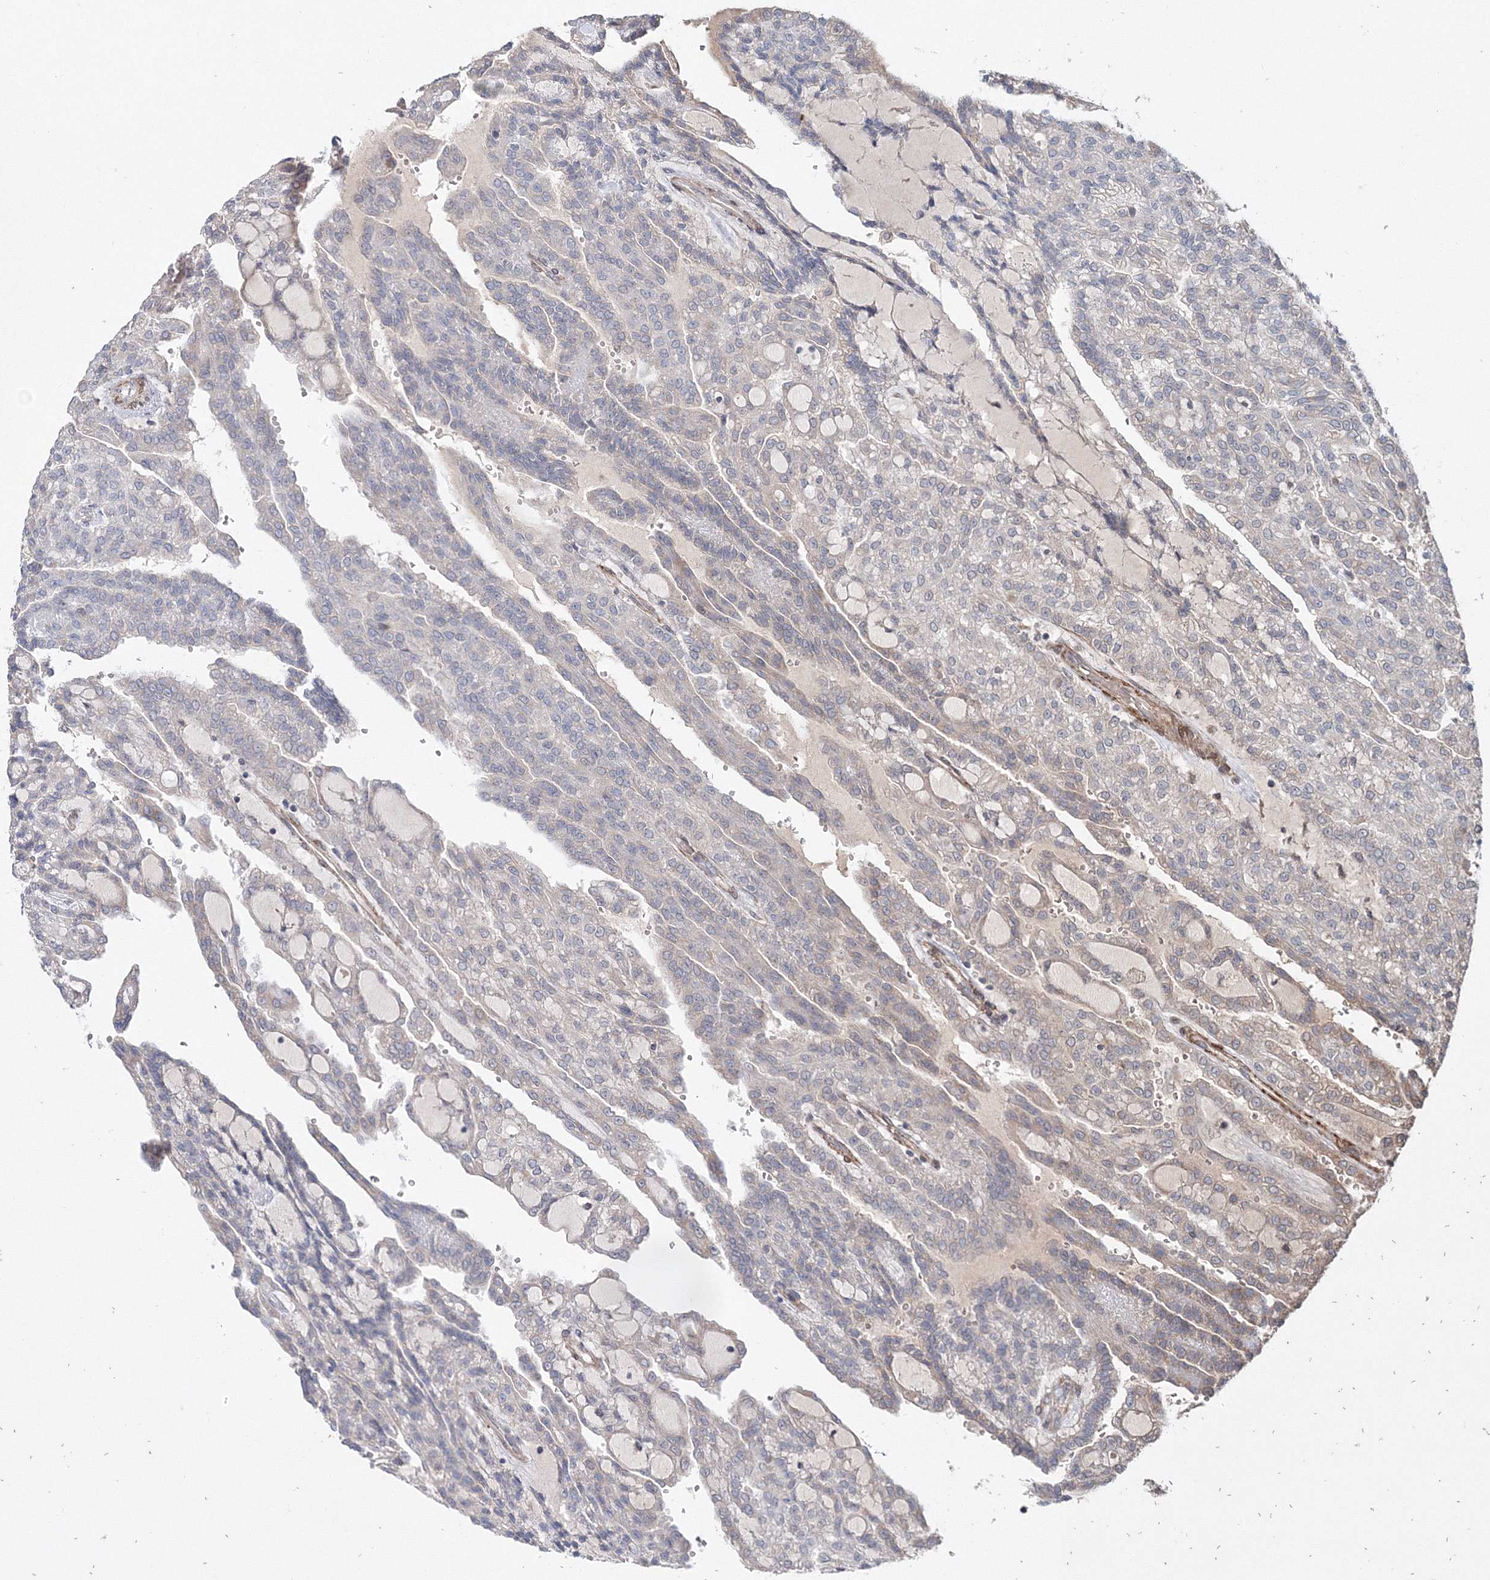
{"staining": {"intensity": "negative", "quantity": "none", "location": "none"}, "tissue": "renal cancer", "cell_type": "Tumor cells", "image_type": "cancer", "snomed": [{"axis": "morphology", "description": "Adenocarcinoma, NOS"}, {"axis": "topography", "description": "Kidney"}], "caption": "IHC photomicrograph of neoplastic tissue: renal cancer (adenocarcinoma) stained with DAB demonstrates no significant protein expression in tumor cells. (DAB immunohistochemistry, high magnification).", "gene": "NOA1", "patient": {"sex": "male", "age": 63}}